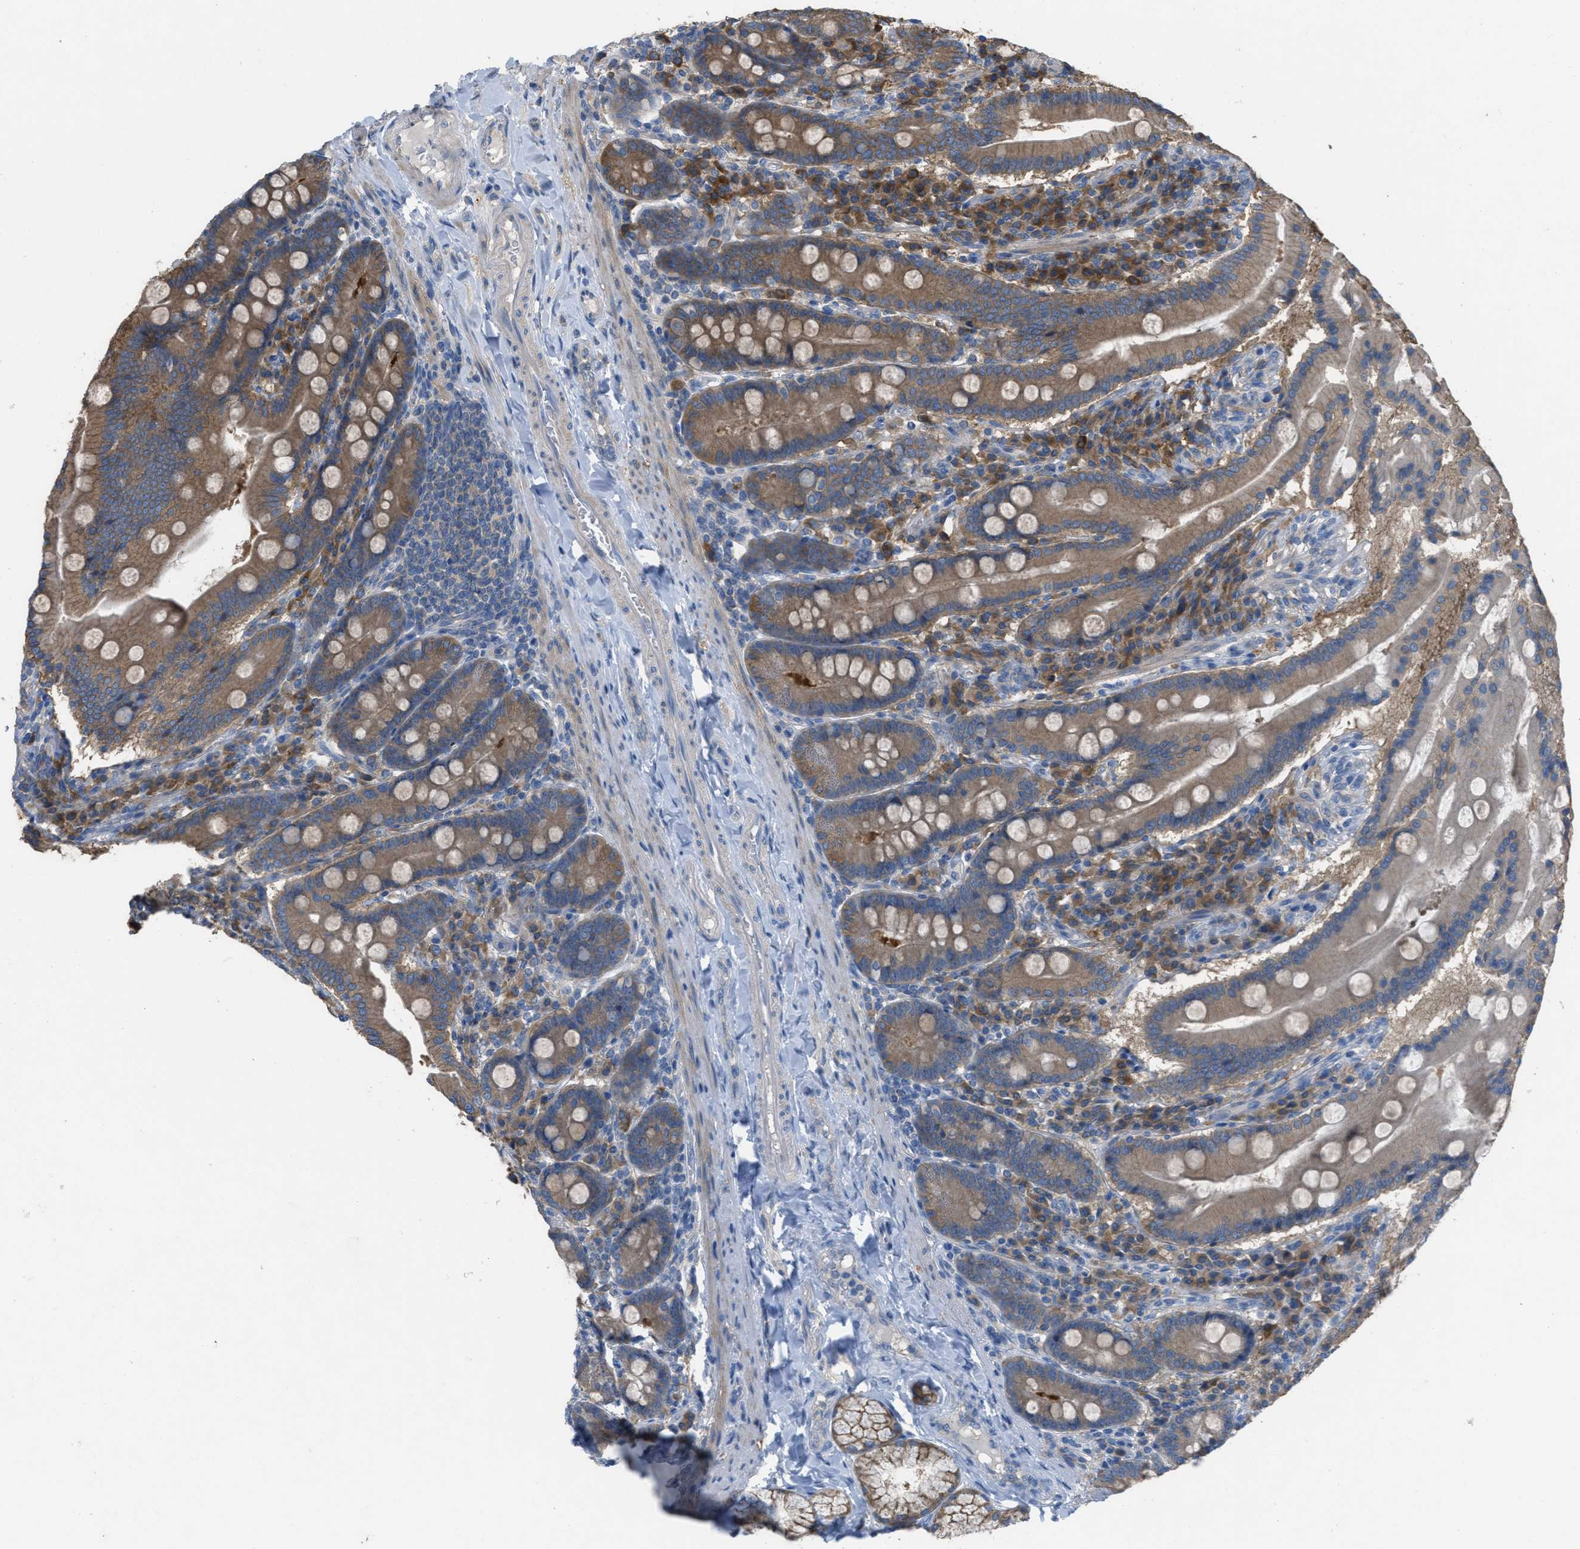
{"staining": {"intensity": "moderate", "quantity": ">75%", "location": "cytoplasmic/membranous"}, "tissue": "duodenum", "cell_type": "Glandular cells", "image_type": "normal", "snomed": [{"axis": "morphology", "description": "Normal tissue, NOS"}, {"axis": "topography", "description": "Duodenum"}], "caption": "Protein analysis of unremarkable duodenum demonstrates moderate cytoplasmic/membranous staining in approximately >75% of glandular cells.", "gene": "UBA5", "patient": {"sex": "male", "age": 50}}